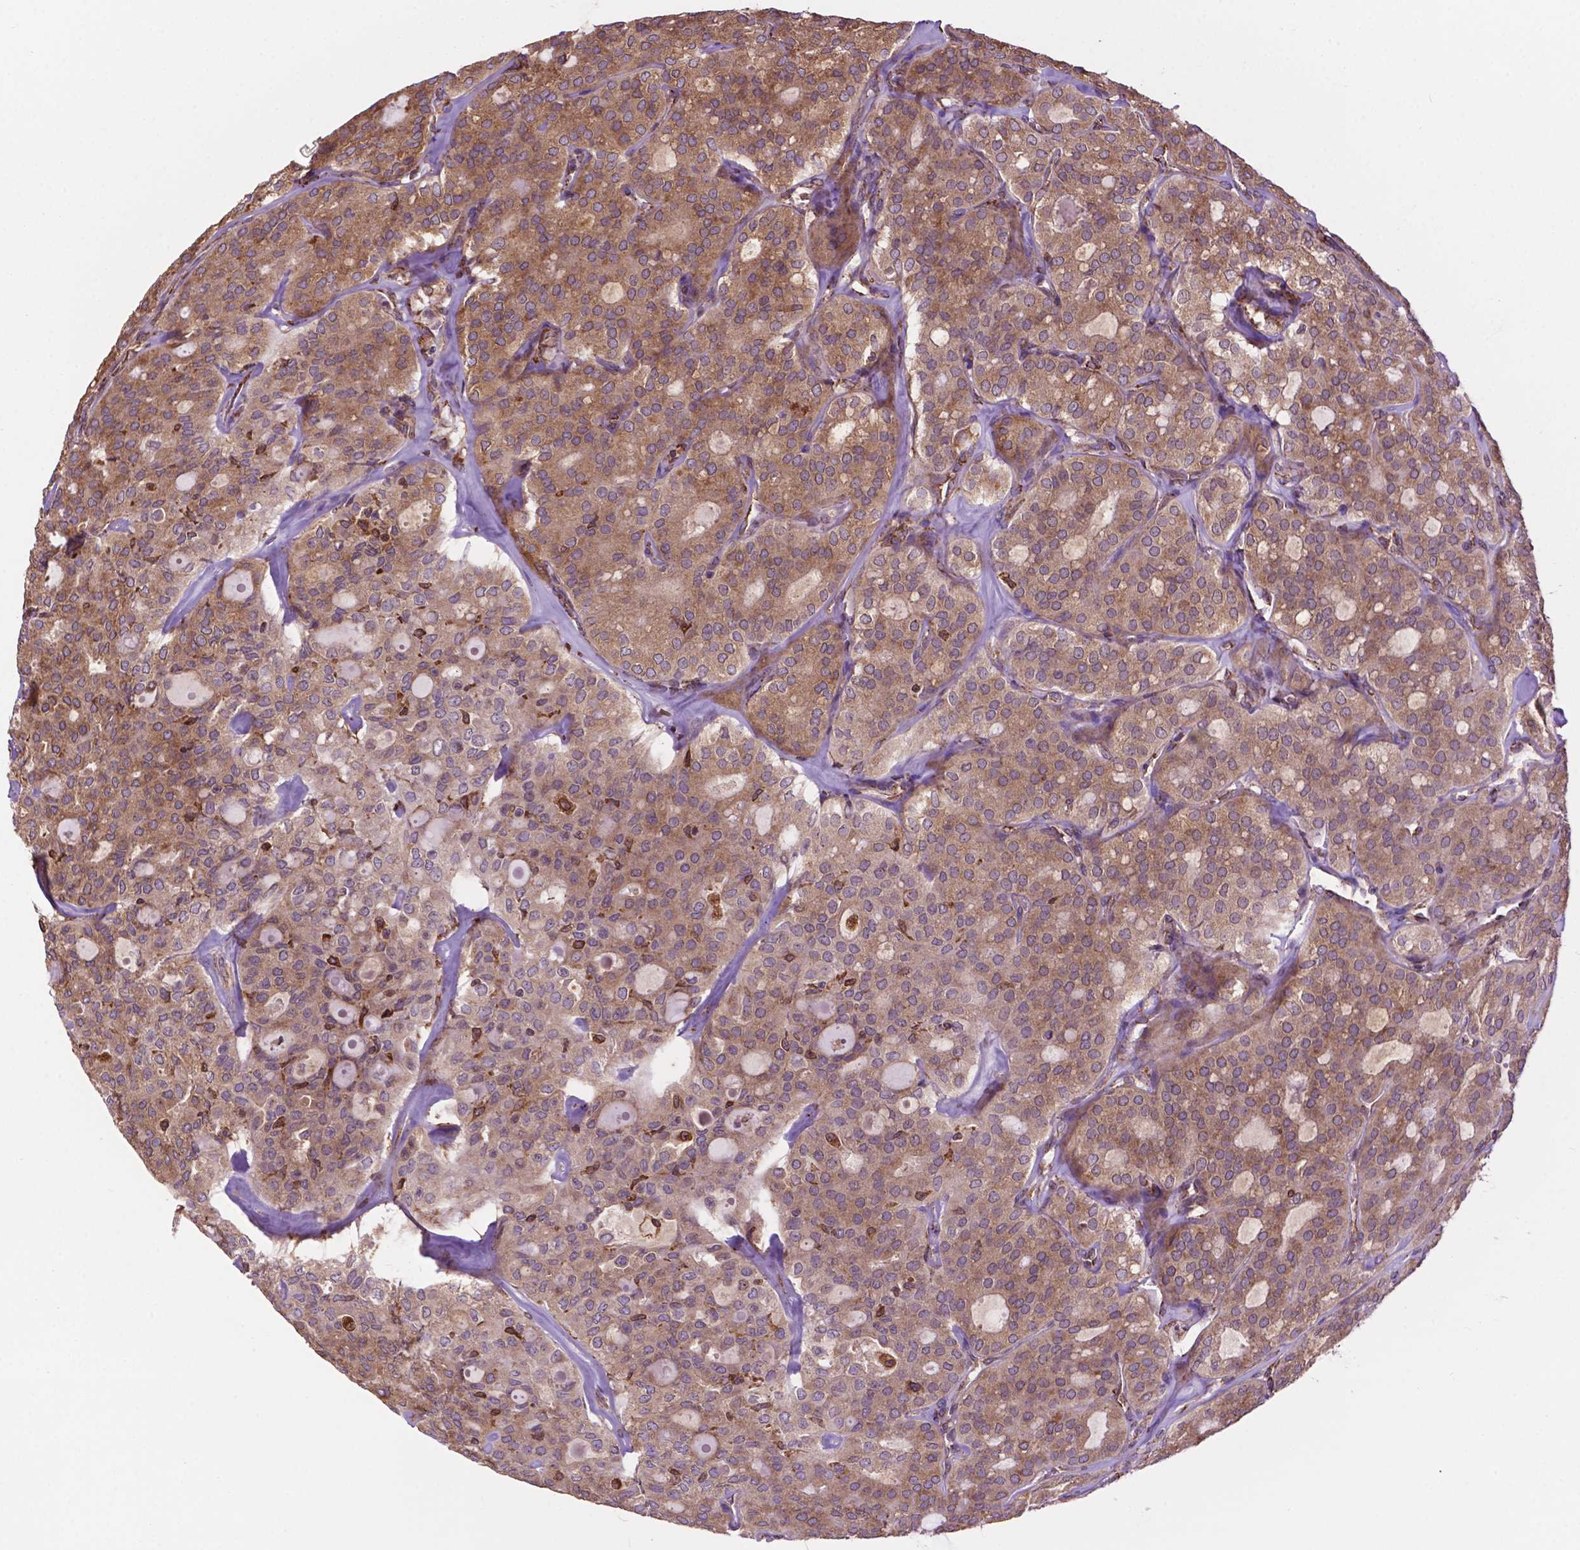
{"staining": {"intensity": "weak", "quantity": ">75%", "location": "cytoplasmic/membranous"}, "tissue": "thyroid cancer", "cell_type": "Tumor cells", "image_type": "cancer", "snomed": [{"axis": "morphology", "description": "Follicular adenoma carcinoma, NOS"}, {"axis": "topography", "description": "Thyroid gland"}], "caption": "A low amount of weak cytoplasmic/membranous staining is present in approximately >75% of tumor cells in follicular adenoma carcinoma (thyroid) tissue. Immunohistochemistry stains the protein in brown and the nuclei are stained blue.", "gene": "GANAB", "patient": {"sex": "male", "age": 75}}